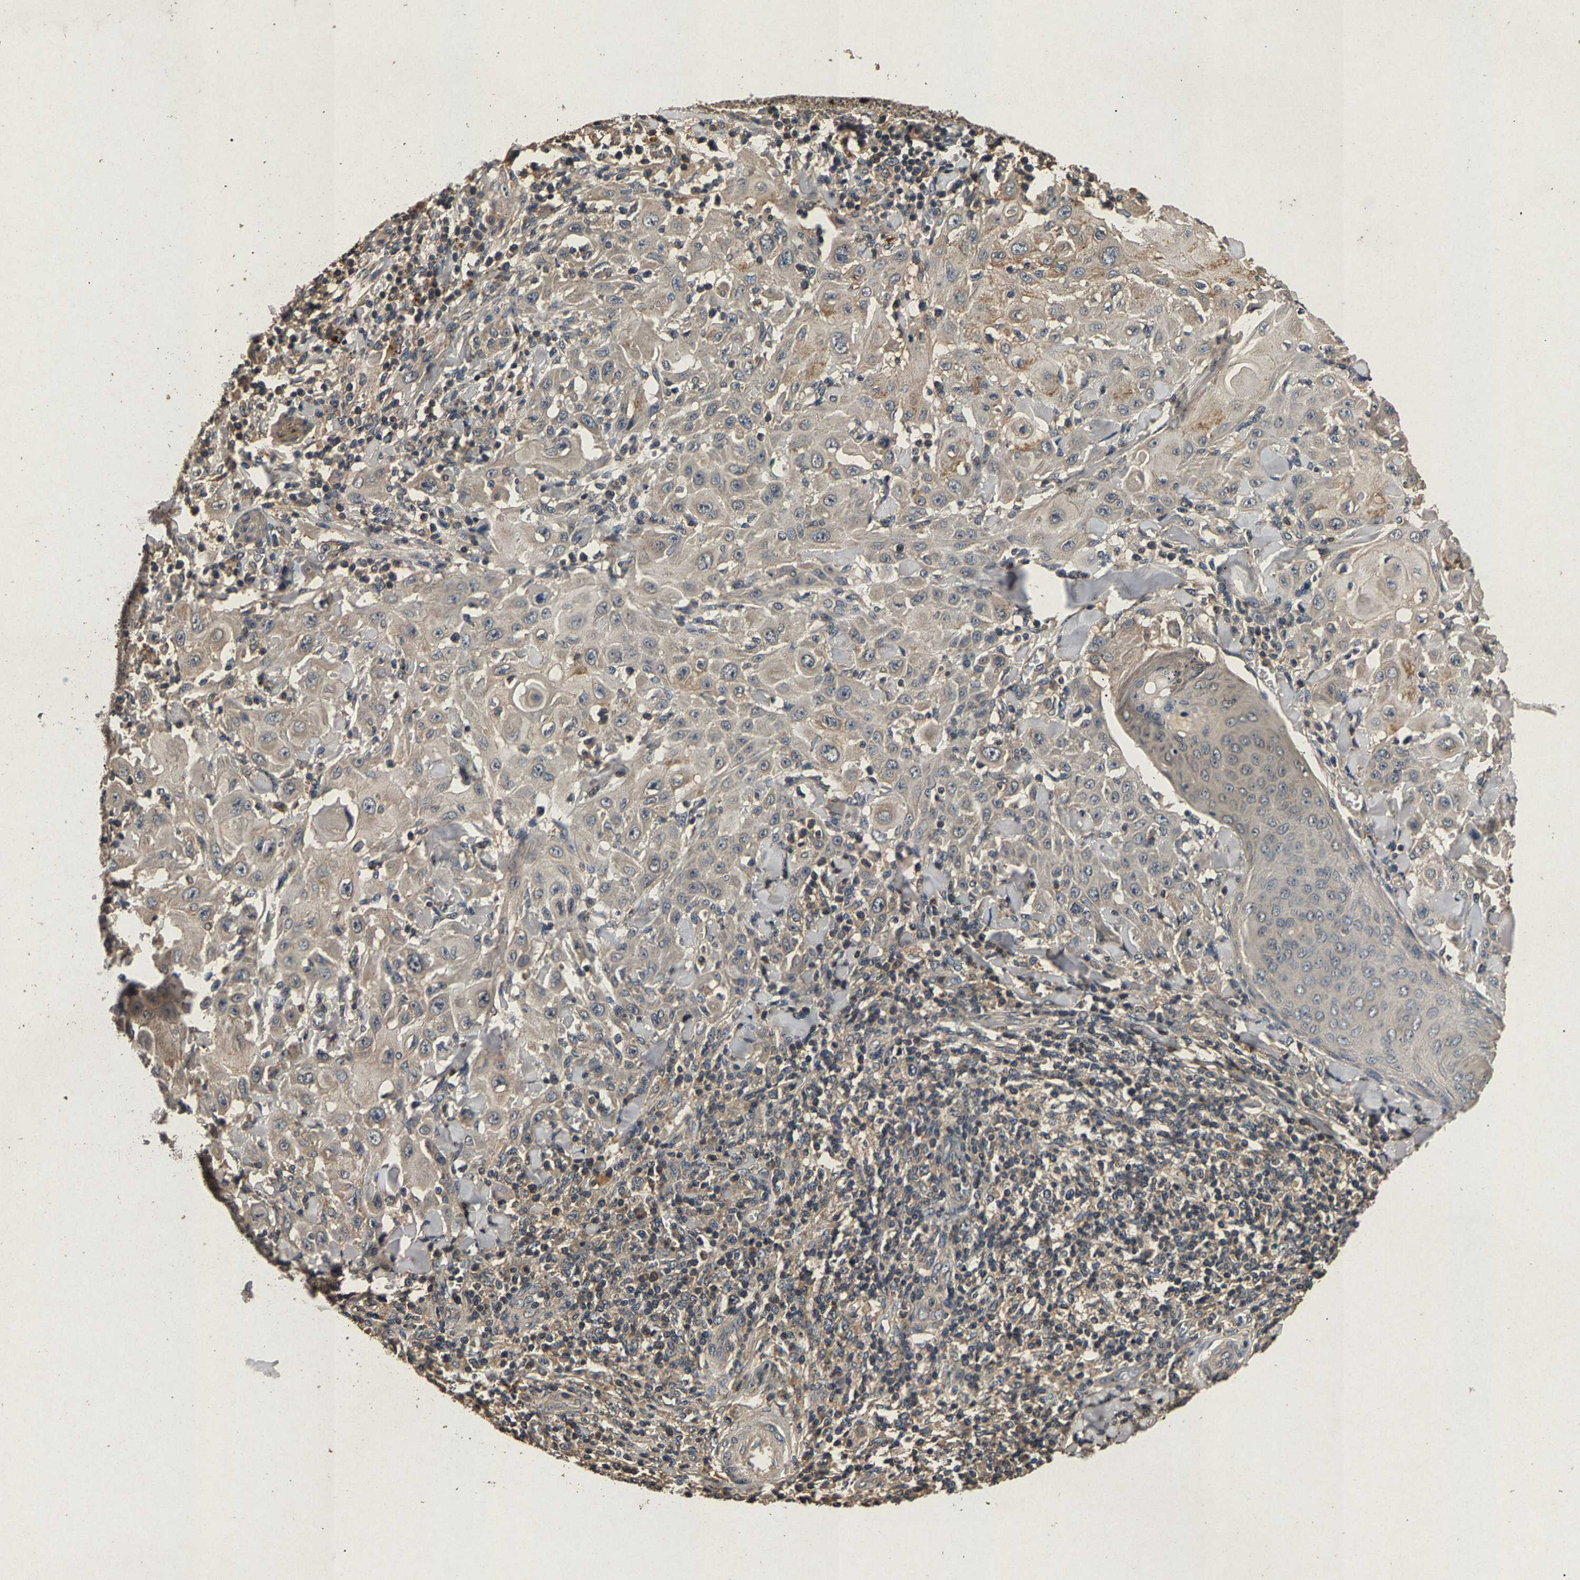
{"staining": {"intensity": "weak", "quantity": "<25%", "location": "cytoplasmic/membranous"}, "tissue": "skin cancer", "cell_type": "Tumor cells", "image_type": "cancer", "snomed": [{"axis": "morphology", "description": "Squamous cell carcinoma, NOS"}, {"axis": "topography", "description": "Skin"}], "caption": "Tumor cells show no significant expression in skin cancer.", "gene": "PPP1CC", "patient": {"sex": "male", "age": 24}}